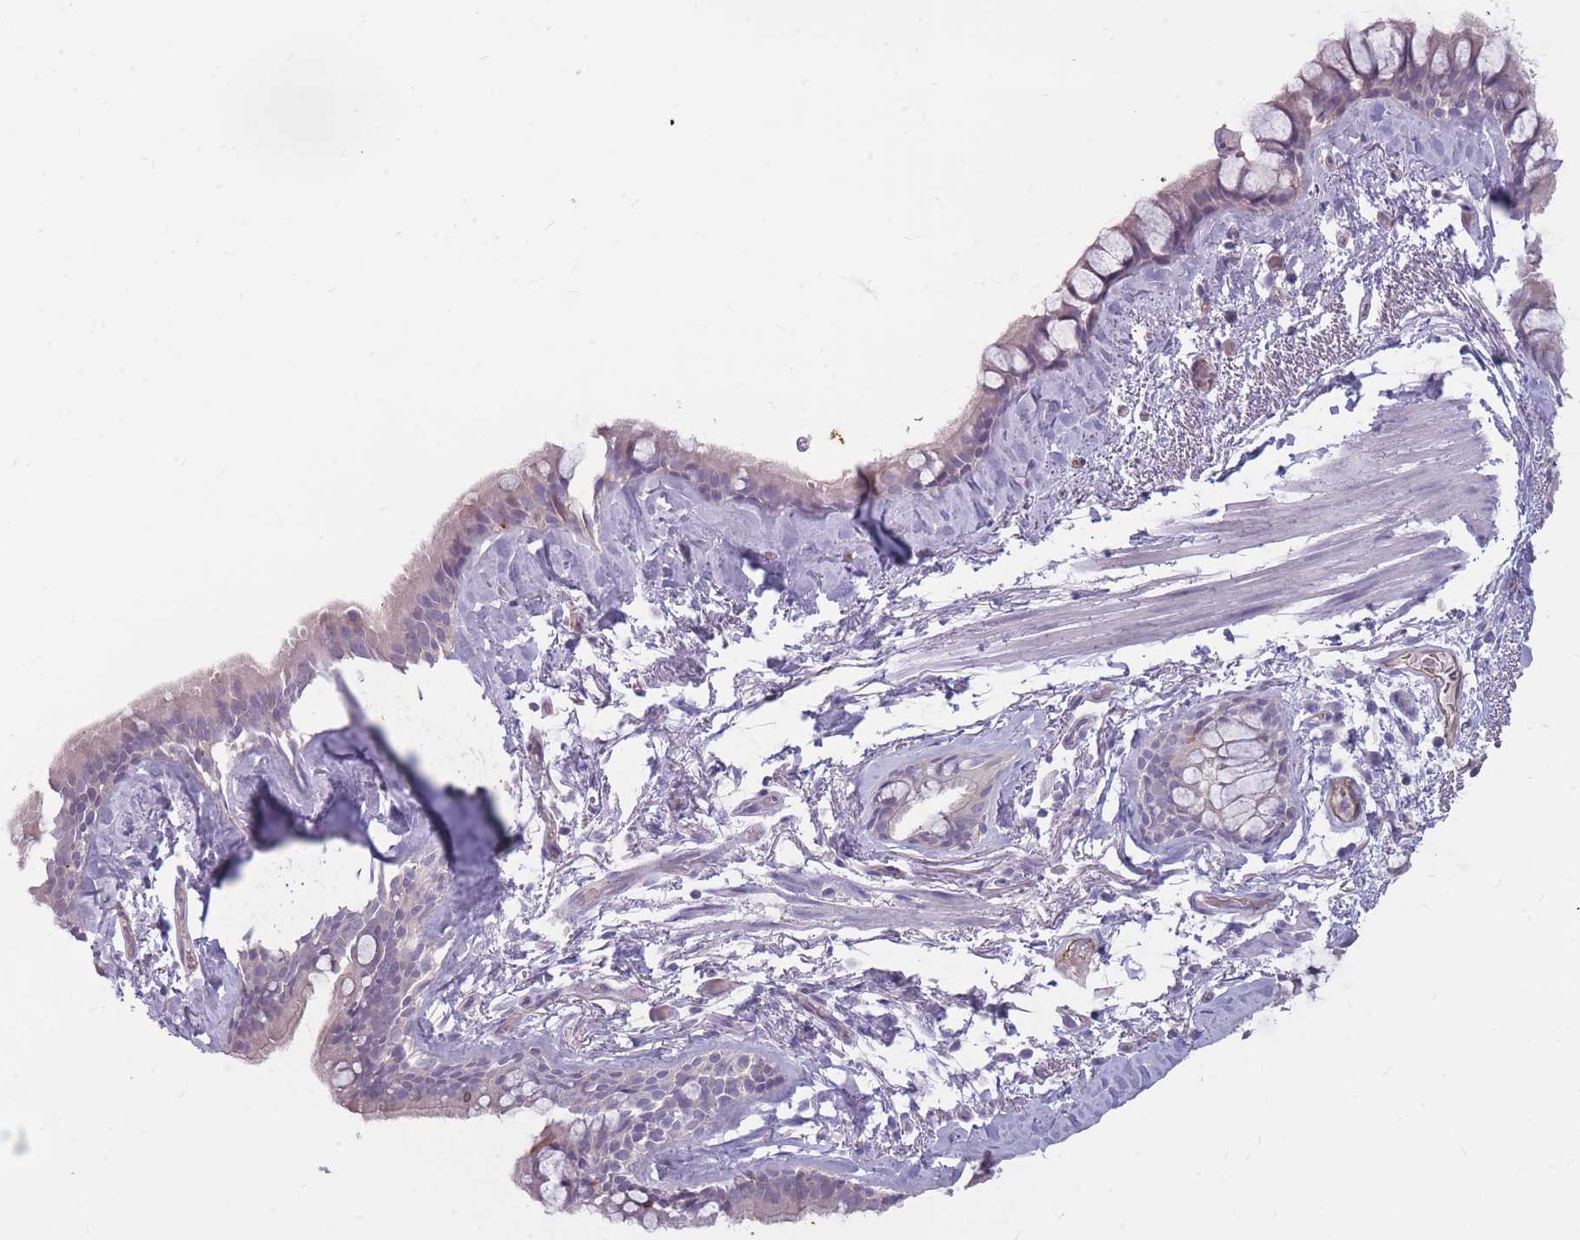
{"staining": {"intensity": "weak", "quantity": "<25%", "location": "cytoplasmic/membranous"}, "tissue": "bronchus", "cell_type": "Respiratory epithelial cells", "image_type": "normal", "snomed": [{"axis": "morphology", "description": "Normal tissue, NOS"}, {"axis": "topography", "description": "Cartilage tissue"}], "caption": "Respiratory epithelial cells show no significant protein positivity in normal bronchus. (DAB immunohistochemistry (IHC) visualized using brightfield microscopy, high magnification).", "gene": "GNA11", "patient": {"sex": "male", "age": 63}}